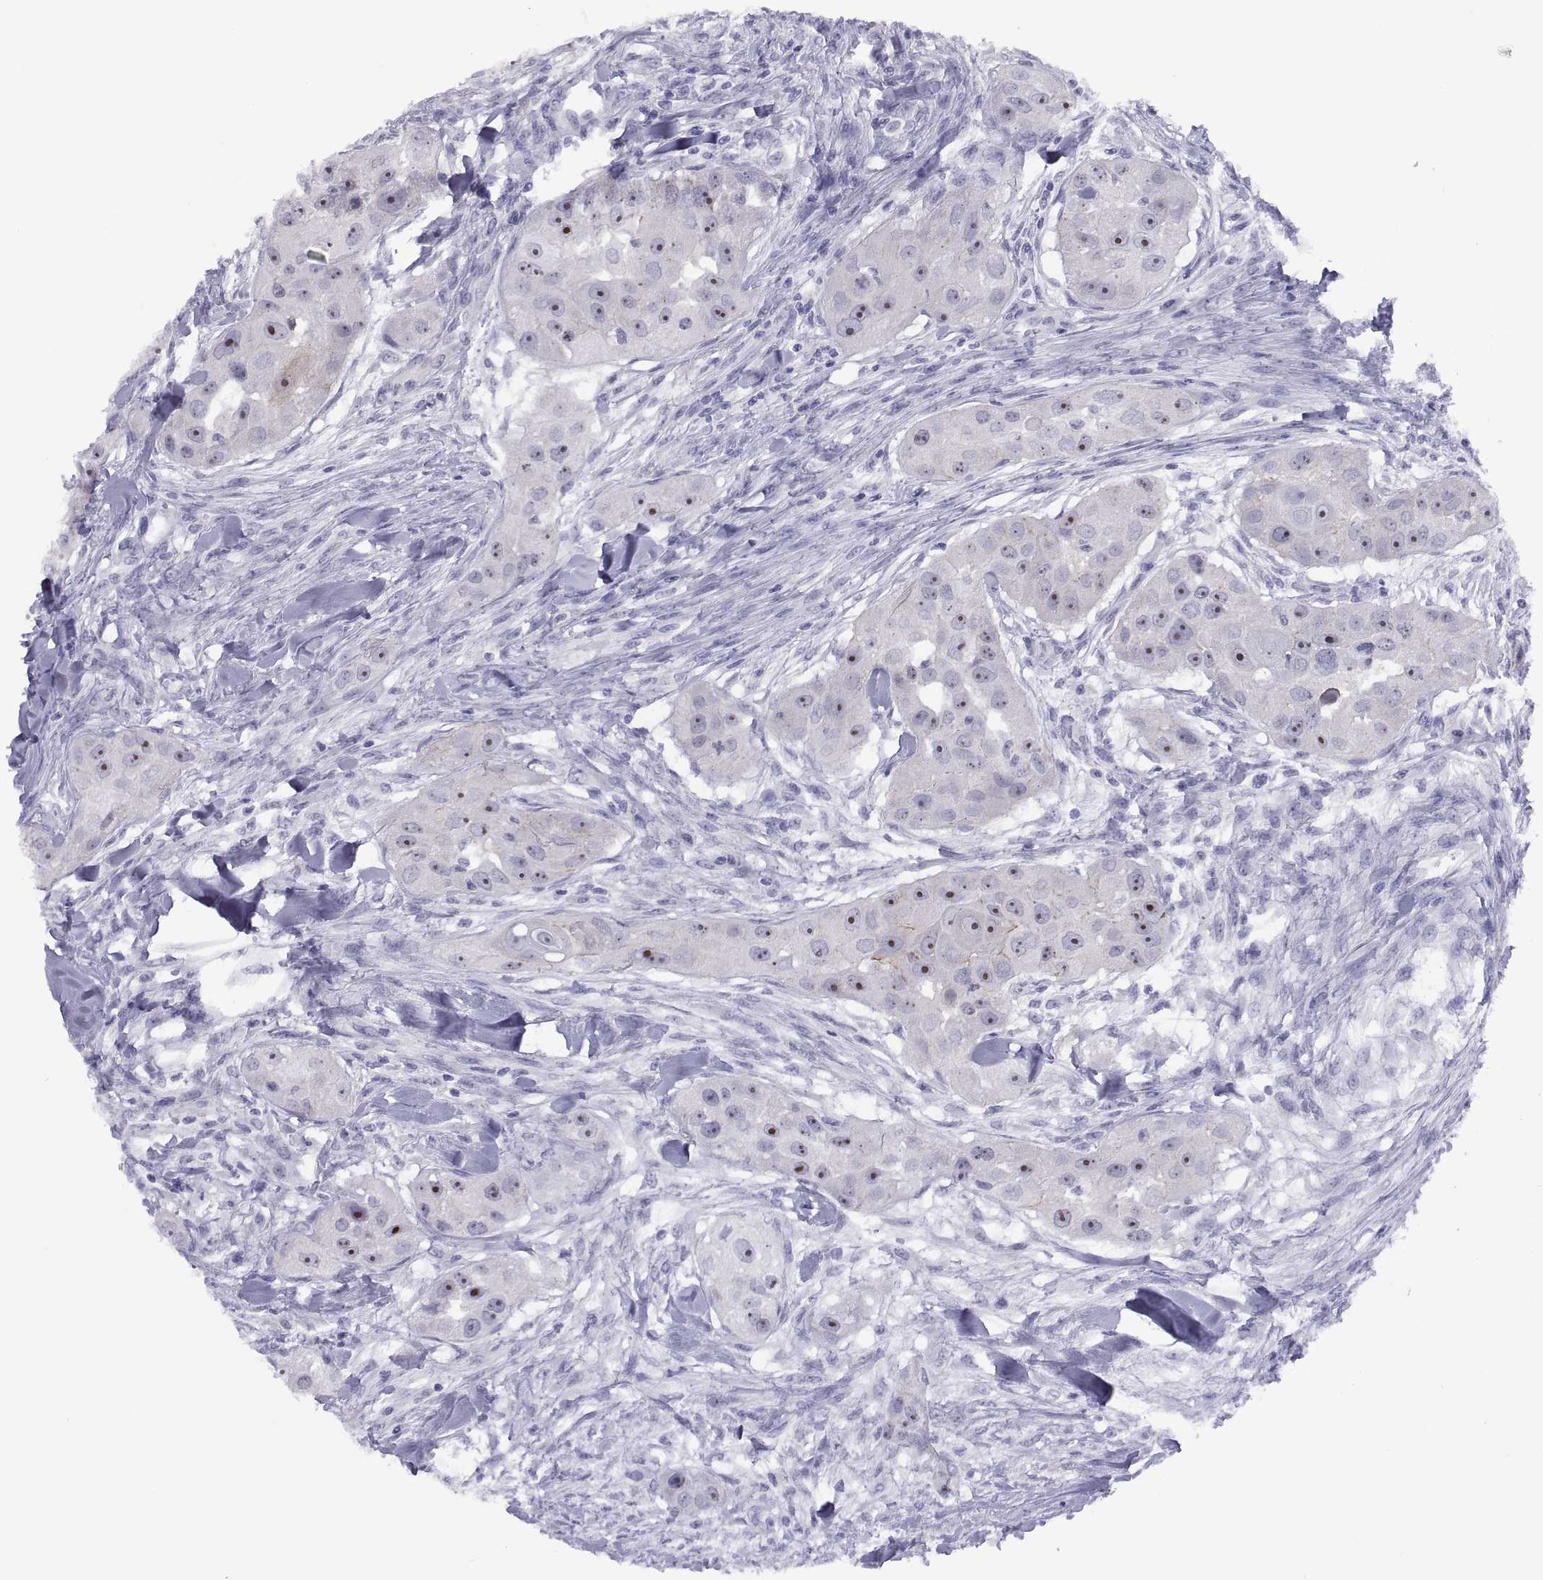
{"staining": {"intensity": "strong", "quantity": "<25%", "location": "nuclear"}, "tissue": "head and neck cancer", "cell_type": "Tumor cells", "image_type": "cancer", "snomed": [{"axis": "morphology", "description": "Squamous cell carcinoma, NOS"}, {"axis": "topography", "description": "Head-Neck"}], "caption": "Brown immunohistochemical staining in head and neck squamous cell carcinoma shows strong nuclear staining in about <25% of tumor cells. (brown staining indicates protein expression, while blue staining denotes nuclei).", "gene": "VSX2", "patient": {"sex": "male", "age": 51}}